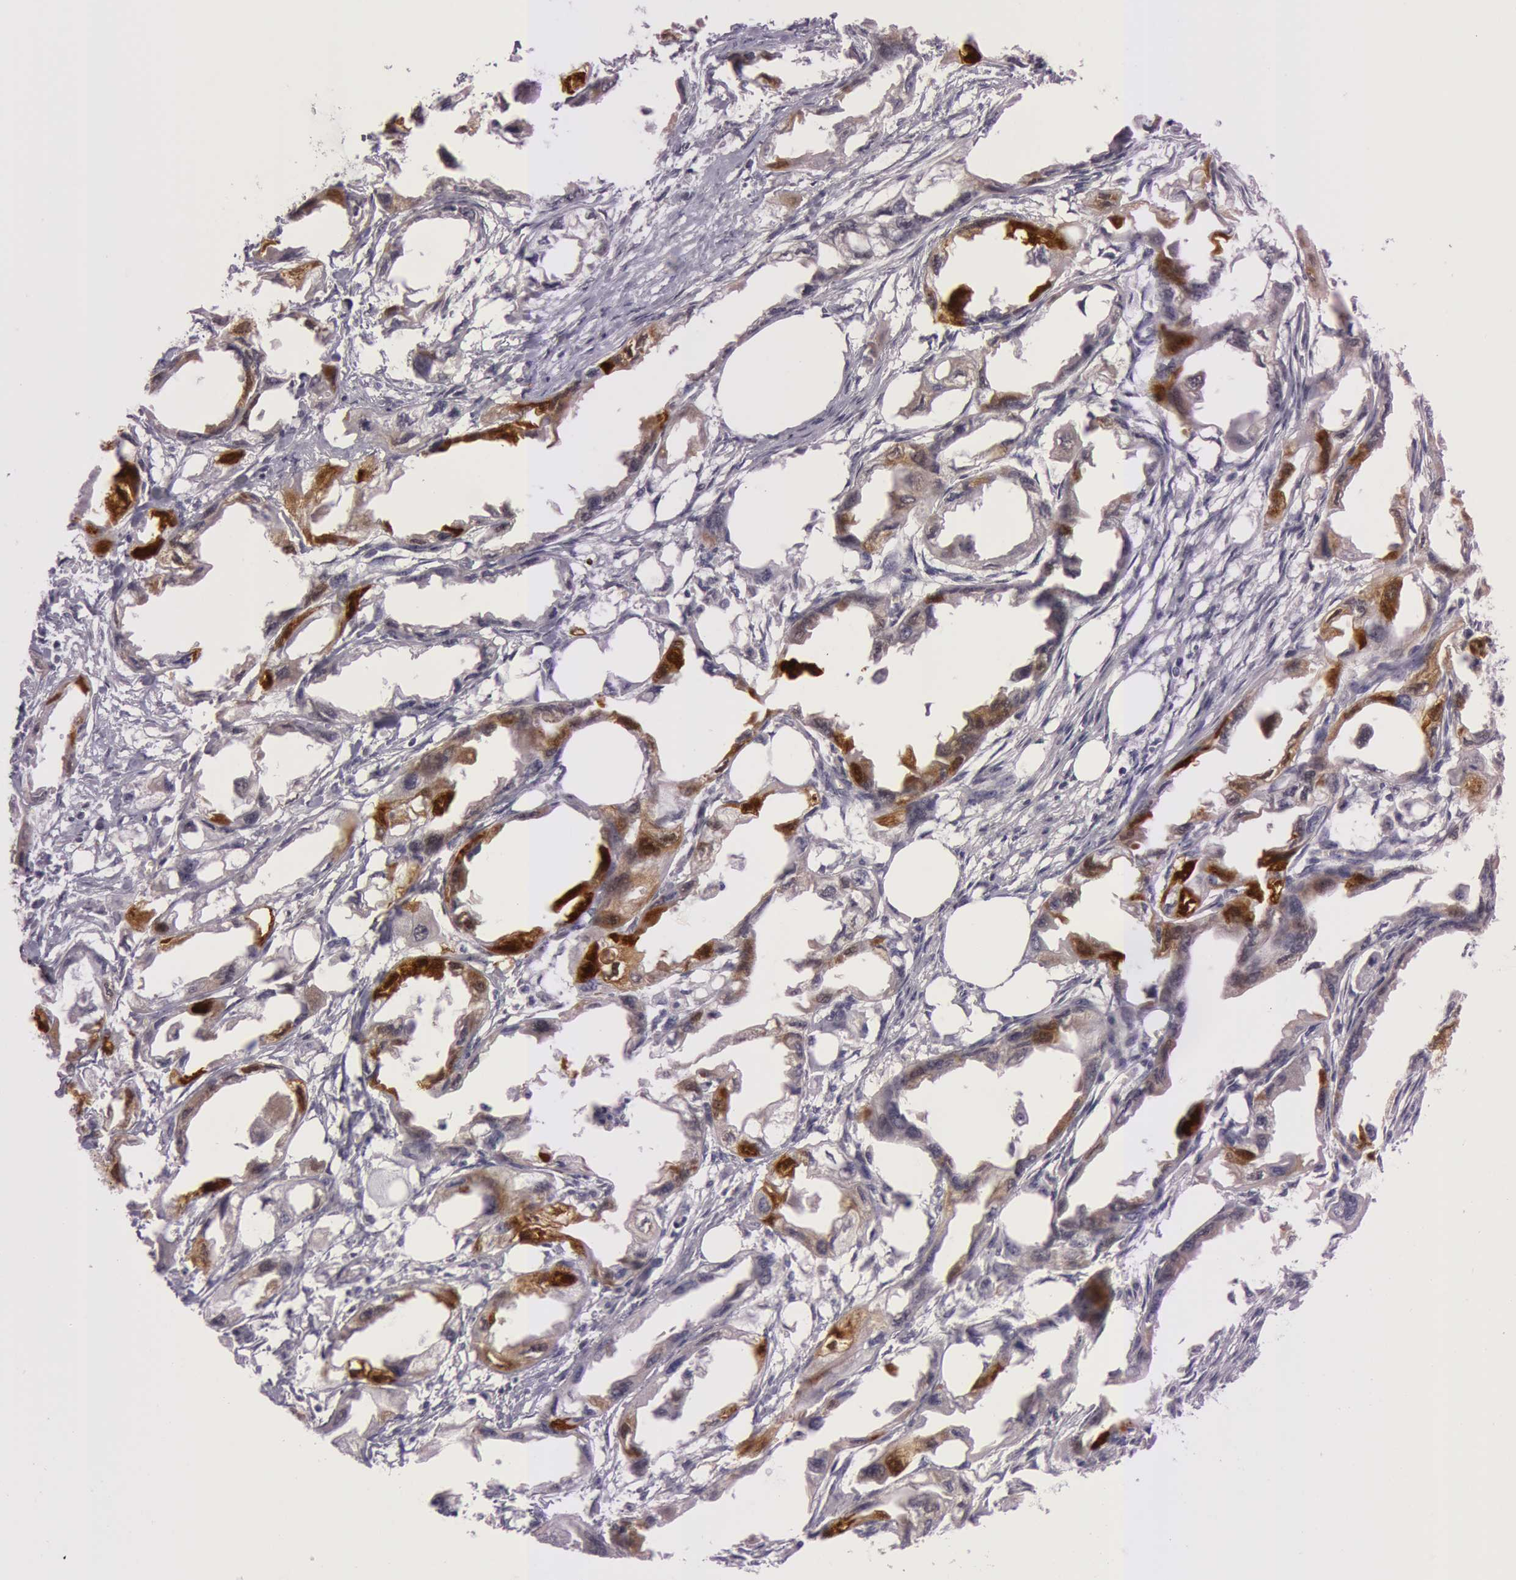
{"staining": {"intensity": "strong", "quantity": "<25%", "location": "cytoplasmic/membranous"}, "tissue": "endometrial cancer", "cell_type": "Tumor cells", "image_type": "cancer", "snomed": [{"axis": "morphology", "description": "Adenocarcinoma, NOS"}, {"axis": "topography", "description": "Endometrium"}], "caption": "This is an image of immunohistochemistry staining of endometrial cancer, which shows strong positivity in the cytoplasmic/membranous of tumor cells.", "gene": "S100A7", "patient": {"sex": "female", "age": 67}}